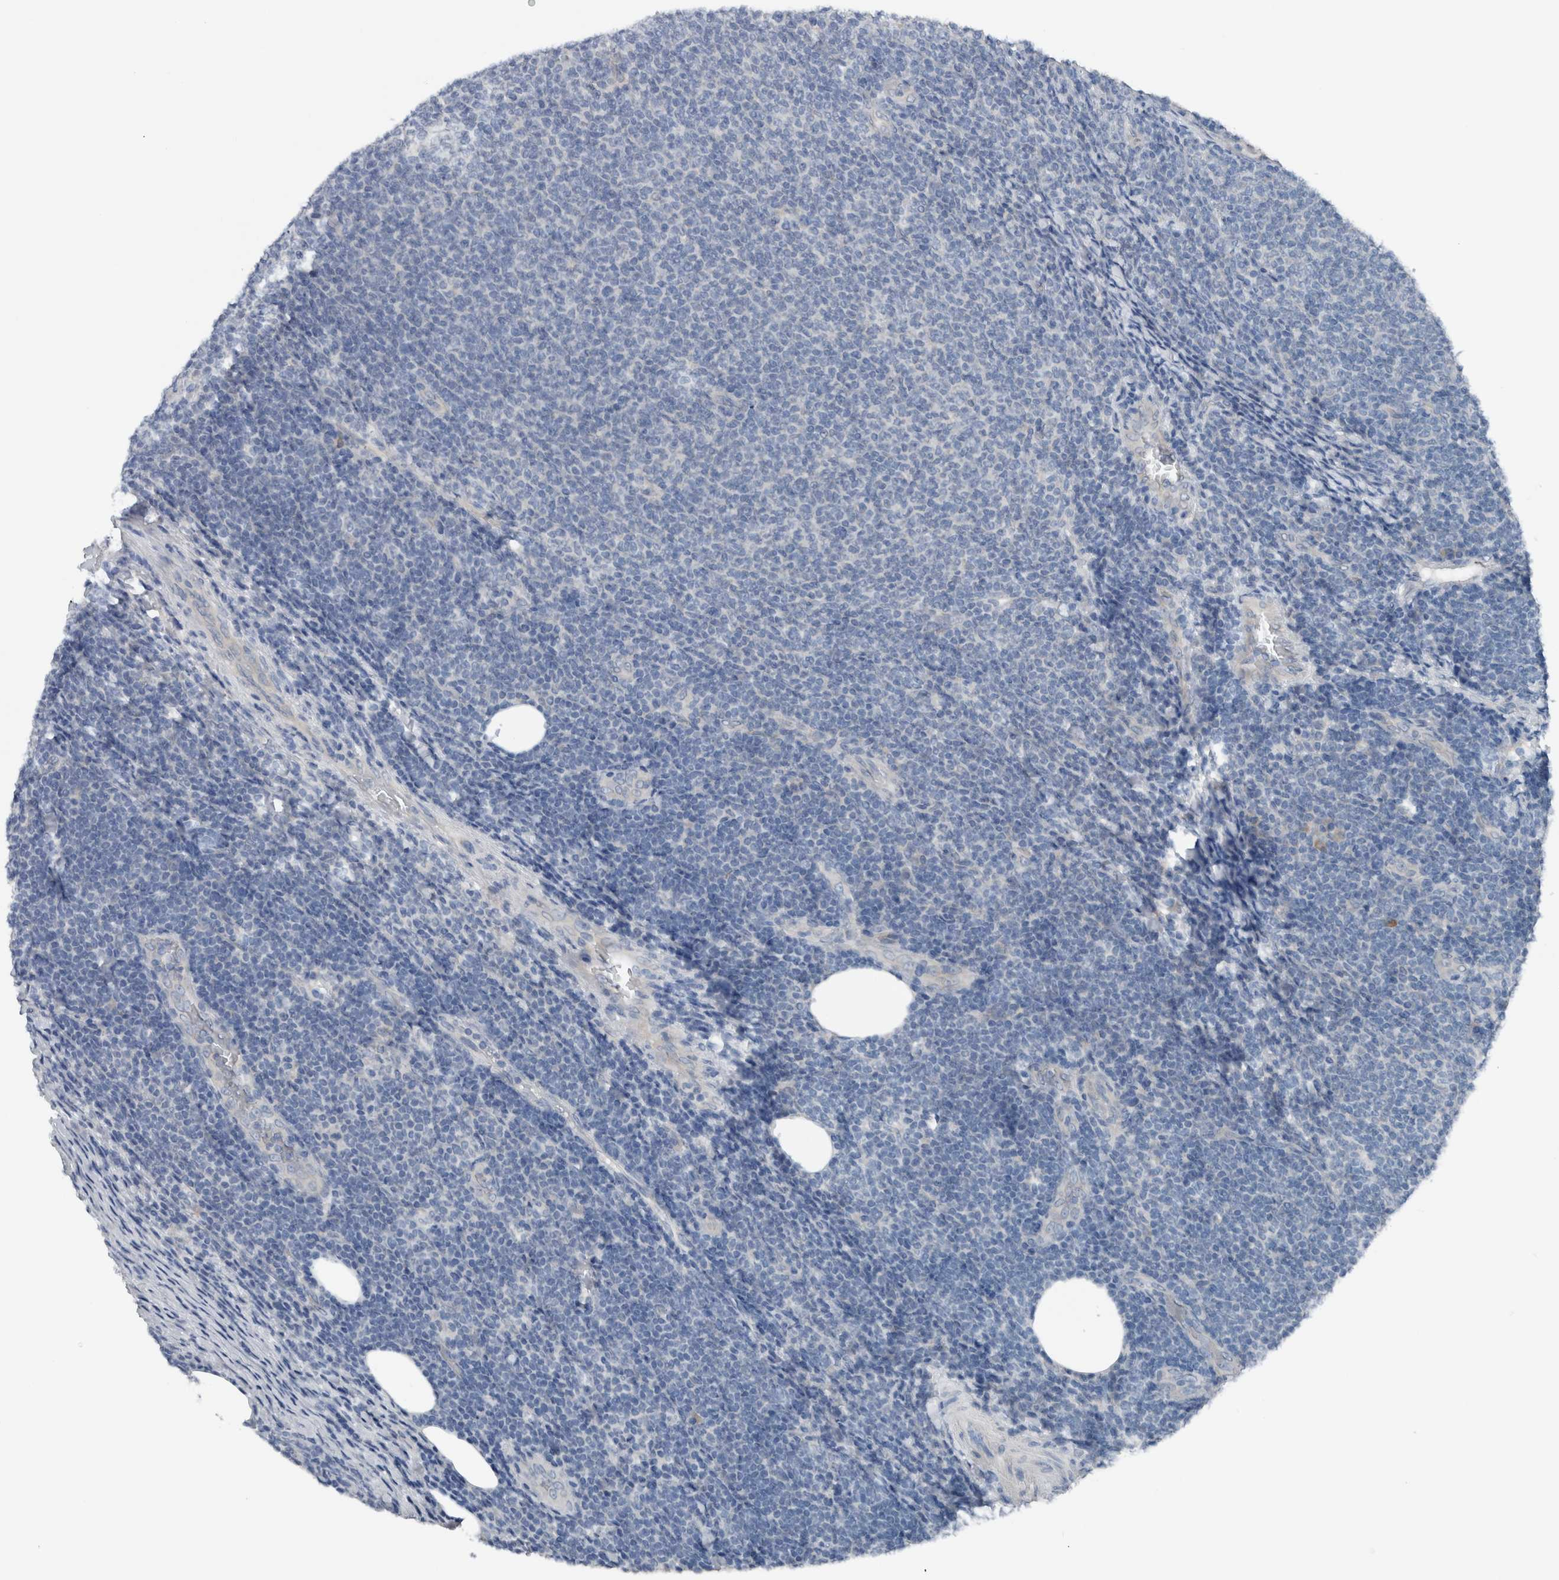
{"staining": {"intensity": "negative", "quantity": "none", "location": "none"}, "tissue": "lymphoma", "cell_type": "Tumor cells", "image_type": "cancer", "snomed": [{"axis": "morphology", "description": "Malignant lymphoma, non-Hodgkin's type, Low grade"}, {"axis": "topography", "description": "Lymph node"}], "caption": "Immunohistochemical staining of low-grade malignant lymphoma, non-Hodgkin's type shows no significant staining in tumor cells.", "gene": "CRNN", "patient": {"sex": "male", "age": 66}}